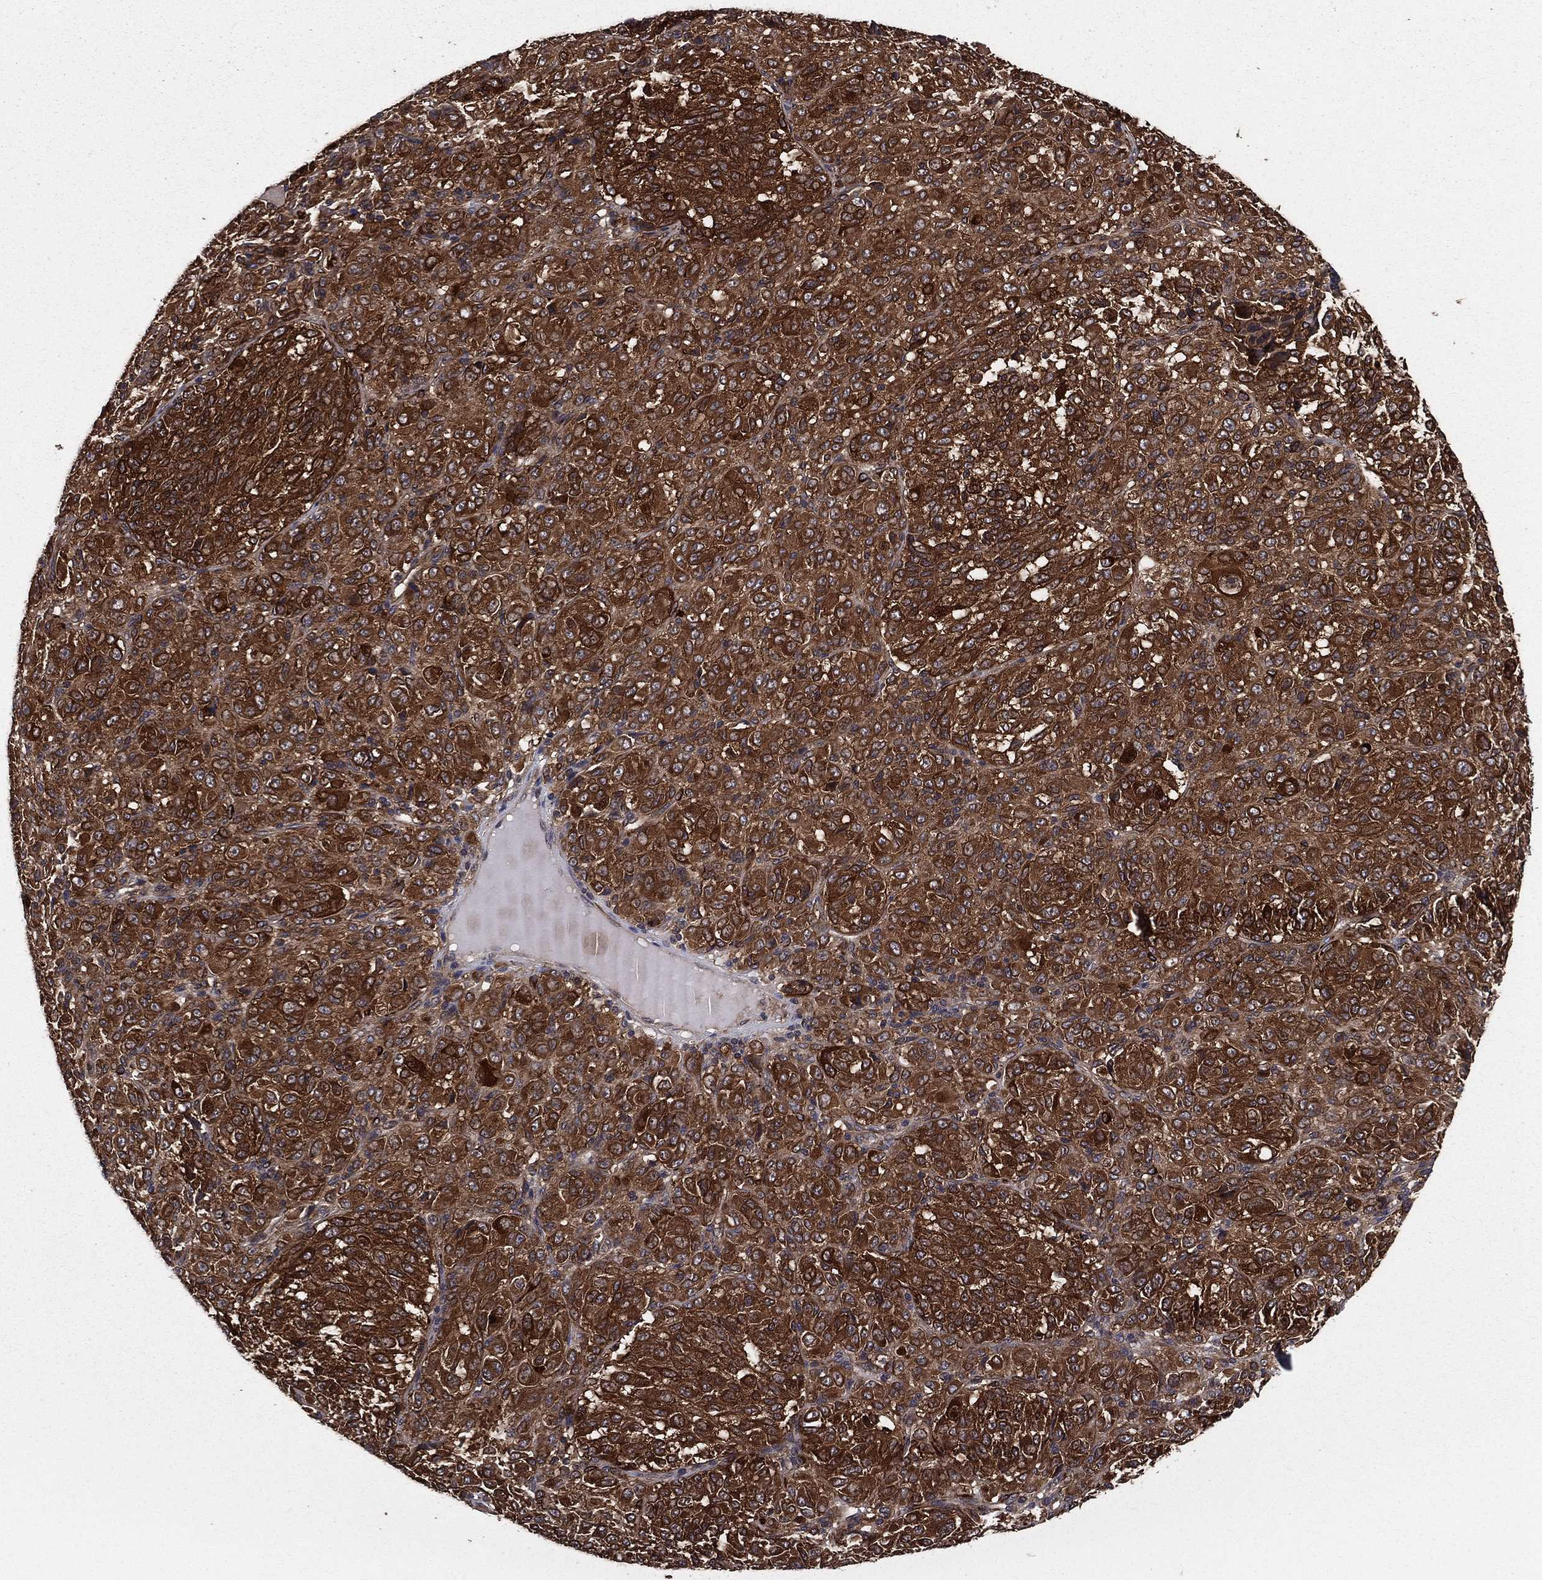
{"staining": {"intensity": "strong", "quantity": ">75%", "location": "cytoplasmic/membranous"}, "tissue": "melanoma", "cell_type": "Tumor cells", "image_type": "cancer", "snomed": [{"axis": "morphology", "description": "Malignant melanoma, Metastatic site"}, {"axis": "topography", "description": "Brain"}], "caption": "A high-resolution photomicrograph shows immunohistochemistry (IHC) staining of malignant melanoma (metastatic site), which reveals strong cytoplasmic/membranous staining in about >75% of tumor cells.", "gene": "CERT1", "patient": {"sex": "female", "age": 56}}